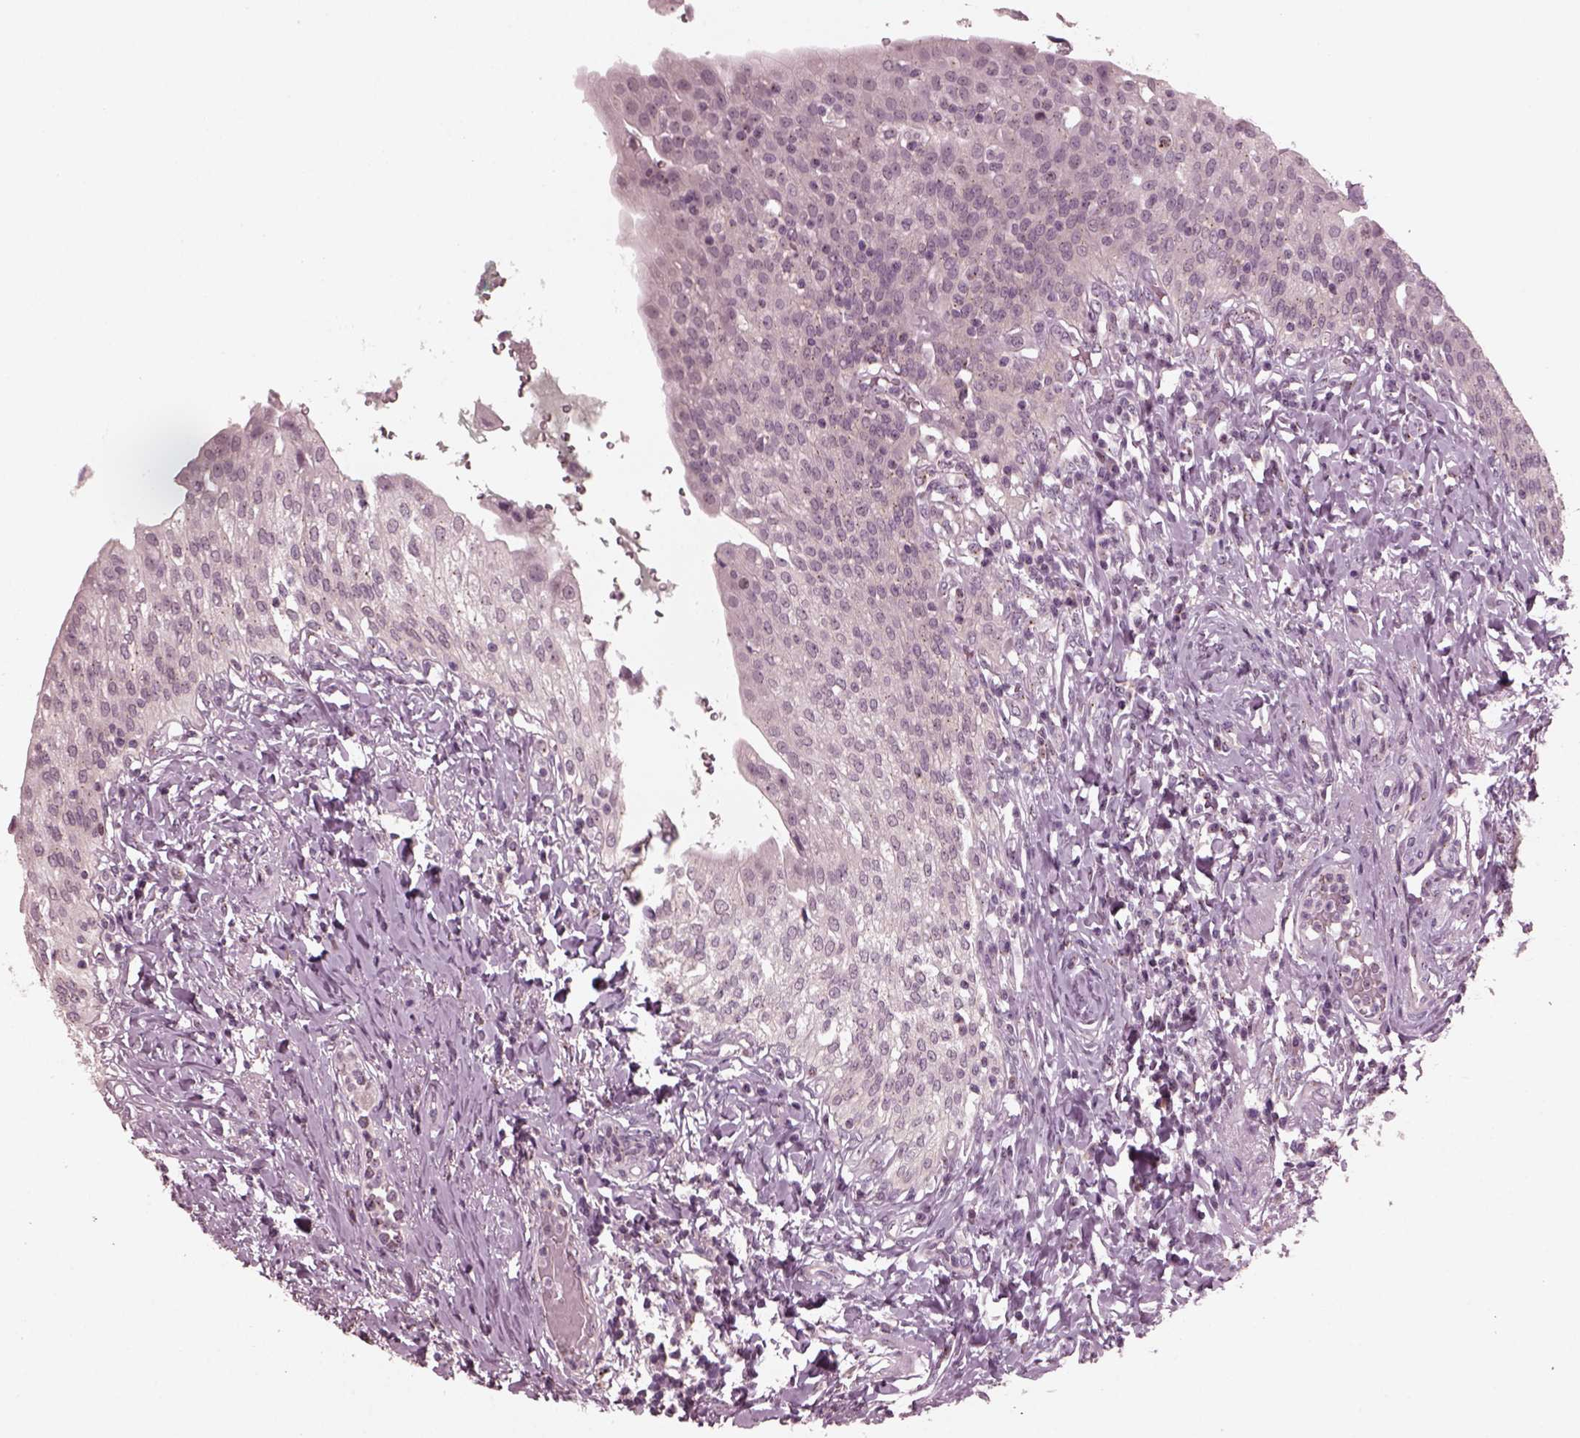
{"staining": {"intensity": "weak", "quantity": "<25%", "location": "cytoplasmic/membranous"}, "tissue": "urinary bladder", "cell_type": "Urothelial cells", "image_type": "normal", "snomed": [{"axis": "morphology", "description": "Normal tissue, NOS"}, {"axis": "morphology", "description": "Inflammation, NOS"}, {"axis": "topography", "description": "Urinary bladder"}], "caption": "Immunohistochemistry (IHC) micrograph of normal urinary bladder: urinary bladder stained with DAB (3,3'-diaminobenzidine) shows no significant protein expression in urothelial cells.", "gene": "SAXO1", "patient": {"sex": "male", "age": 64}}